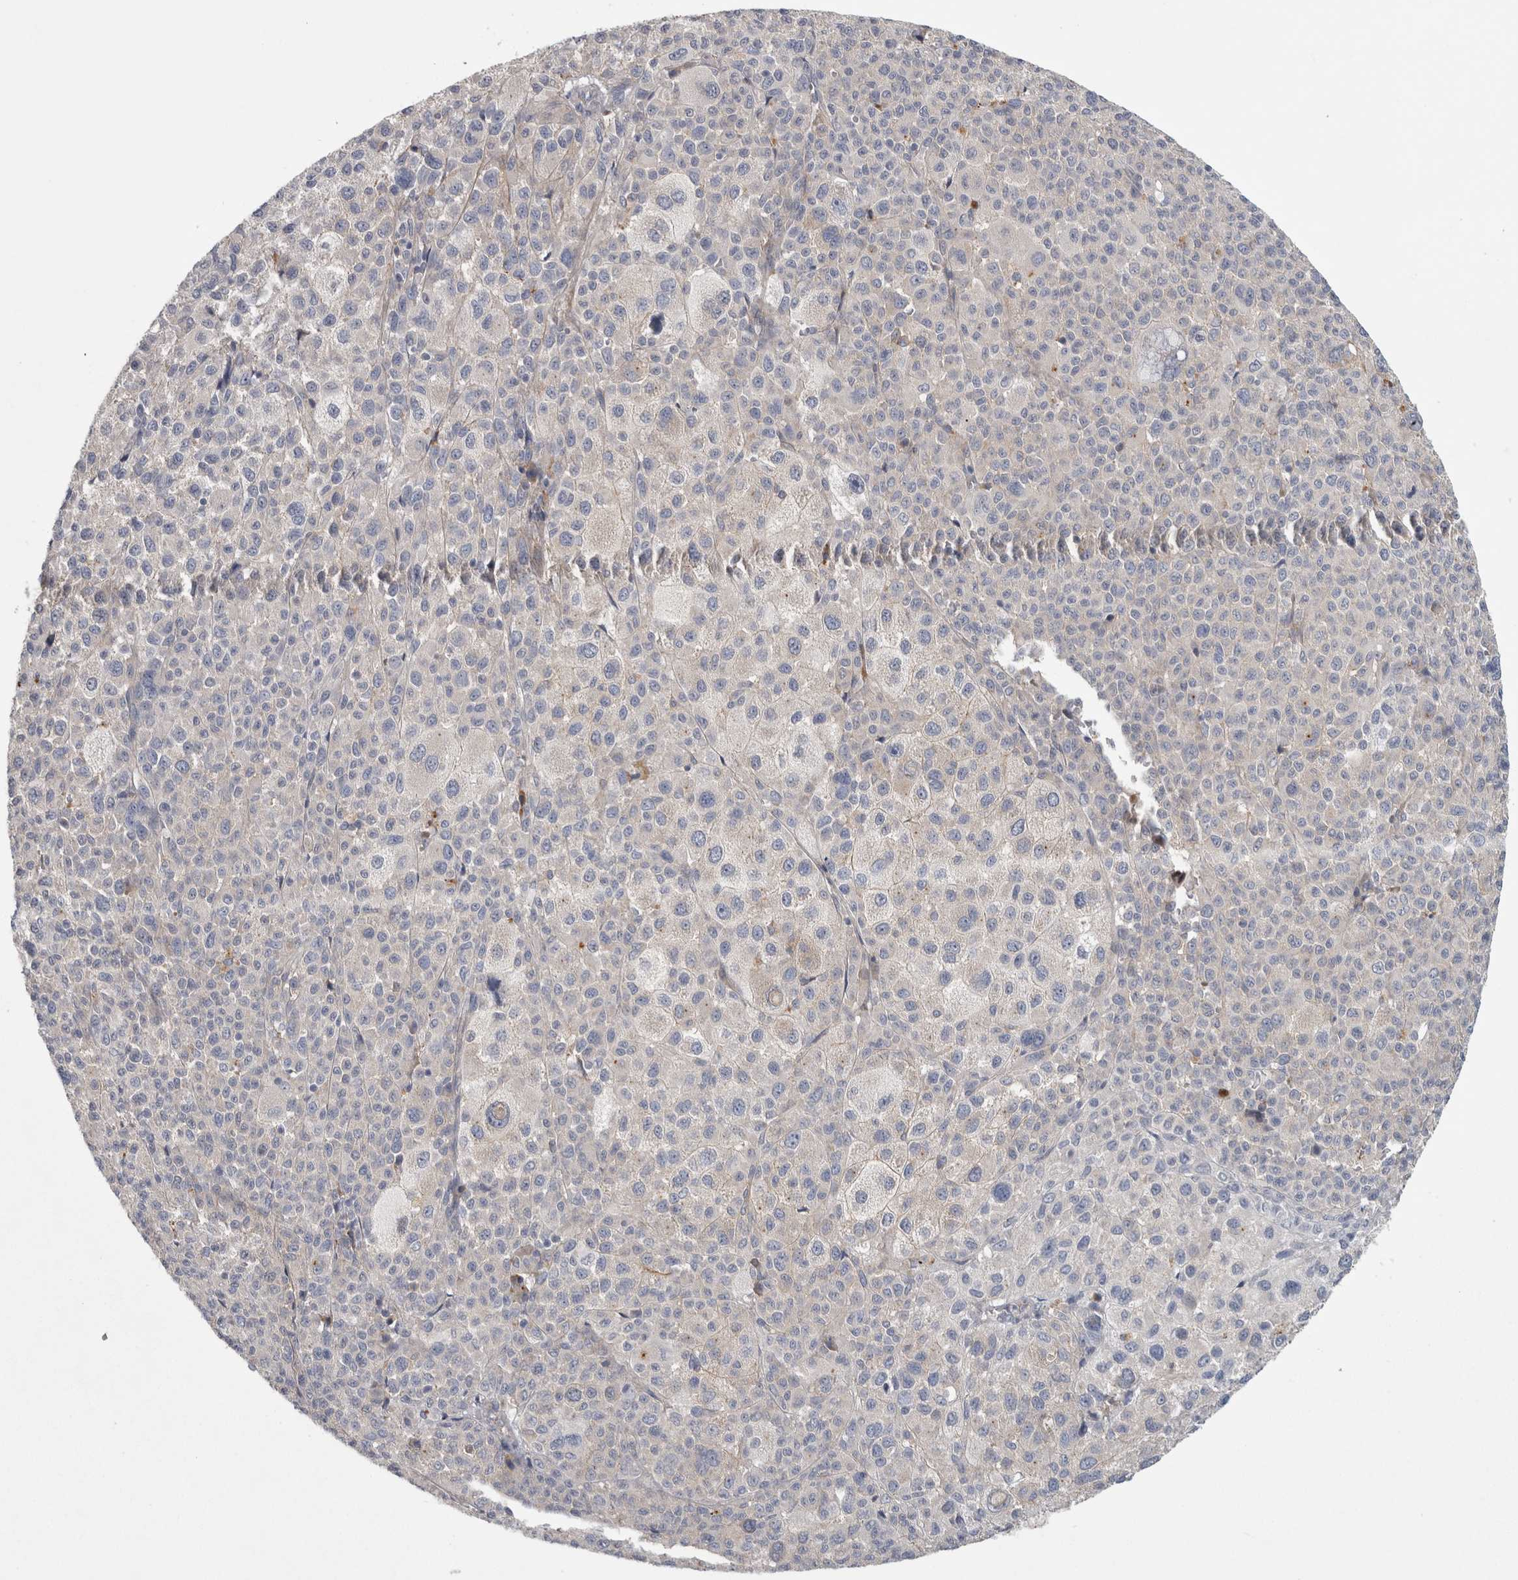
{"staining": {"intensity": "negative", "quantity": "none", "location": "none"}, "tissue": "melanoma", "cell_type": "Tumor cells", "image_type": "cancer", "snomed": [{"axis": "morphology", "description": "Malignant melanoma, Metastatic site"}, {"axis": "topography", "description": "Skin"}], "caption": "Histopathology image shows no protein staining in tumor cells of melanoma tissue.", "gene": "ATXN2", "patient": {"sex": "female", "age": 74}}